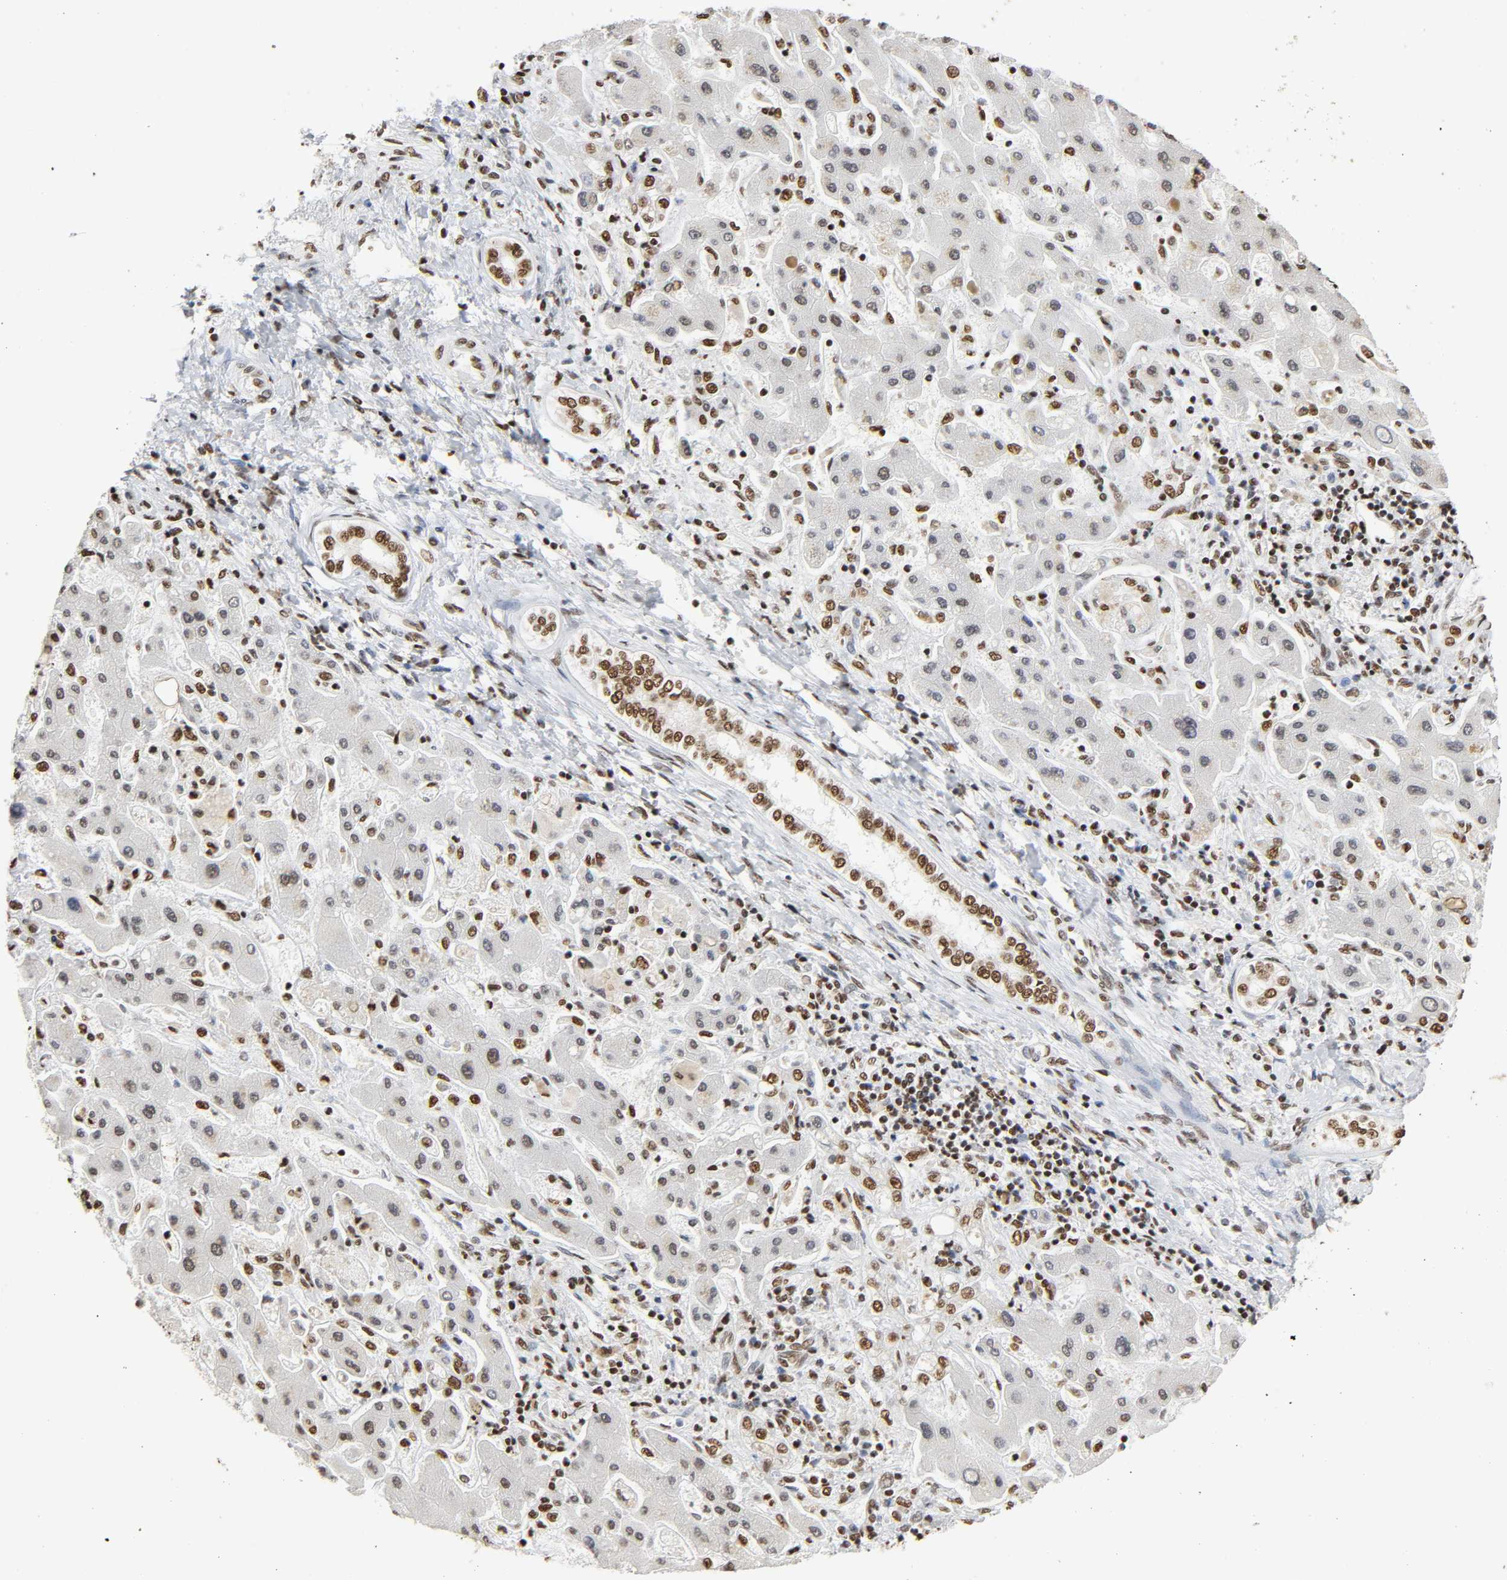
{"staining": {"intensity": "moderate", "quantity": "25%-75%", "location": "nuclear"}, "tissue": "liver cancer", "cell_type": "Tumor cells", "image_type": "cancer", "snomed": [{"axis": "morphology", "description": "Cholangiocarcinoma"}, {"axis": "topography", "description": "Liver"}], "caption": "High-power microscopy captured an immunohistochemistry (IHC) photomicrograph of liver cancer, revealing moderate nuclear expression in approximately 25%-75% of tumor cells. The staining is performed using DAB (3,3'-diaminobenzidine) brown chromogen to label protein expression. The nuclei are counter-stained blue using hematoxylin.", "gene": "HNRNPC", "patient": {"sex": "male", "age": 50}}